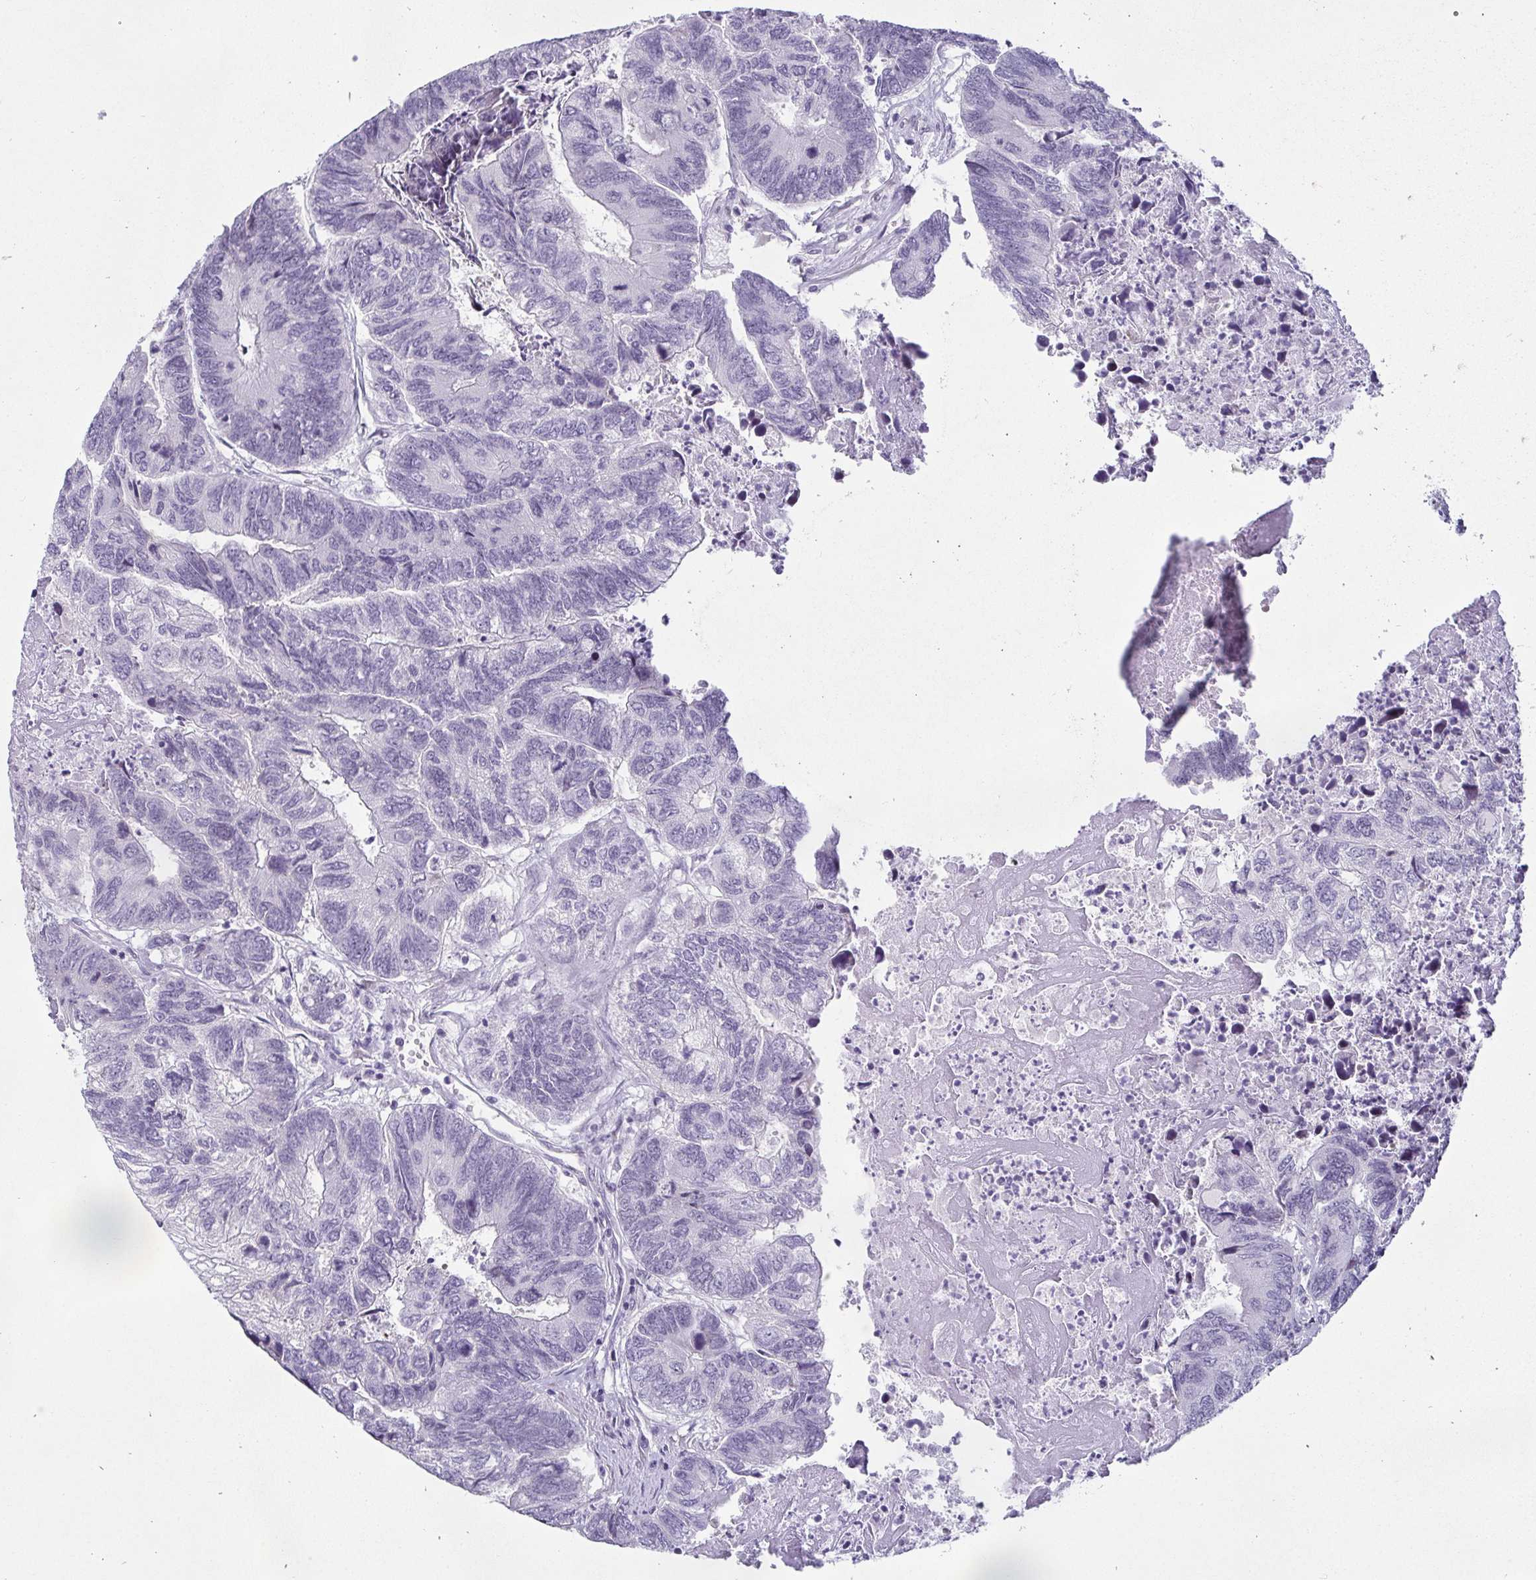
{"staining": {"intensity": "negative", "quantity": "none", "location": "none"}, "tissue": "colorectal cancer", "cell_type": "Tumor cells", "image_type": "cancer", "snomed": [{"axis": "morphology", "description": "Adenocarcinoma, NOS"}, {"axis": "topography", "description": "Colon"}], "caption": "Colorectal cancer (adenocarcinoma) was stained to show a protein in brown. There is no significant positivity in tumor cells.", "gene": "CR2", "patient": {"sex": "female", "age": 67}}